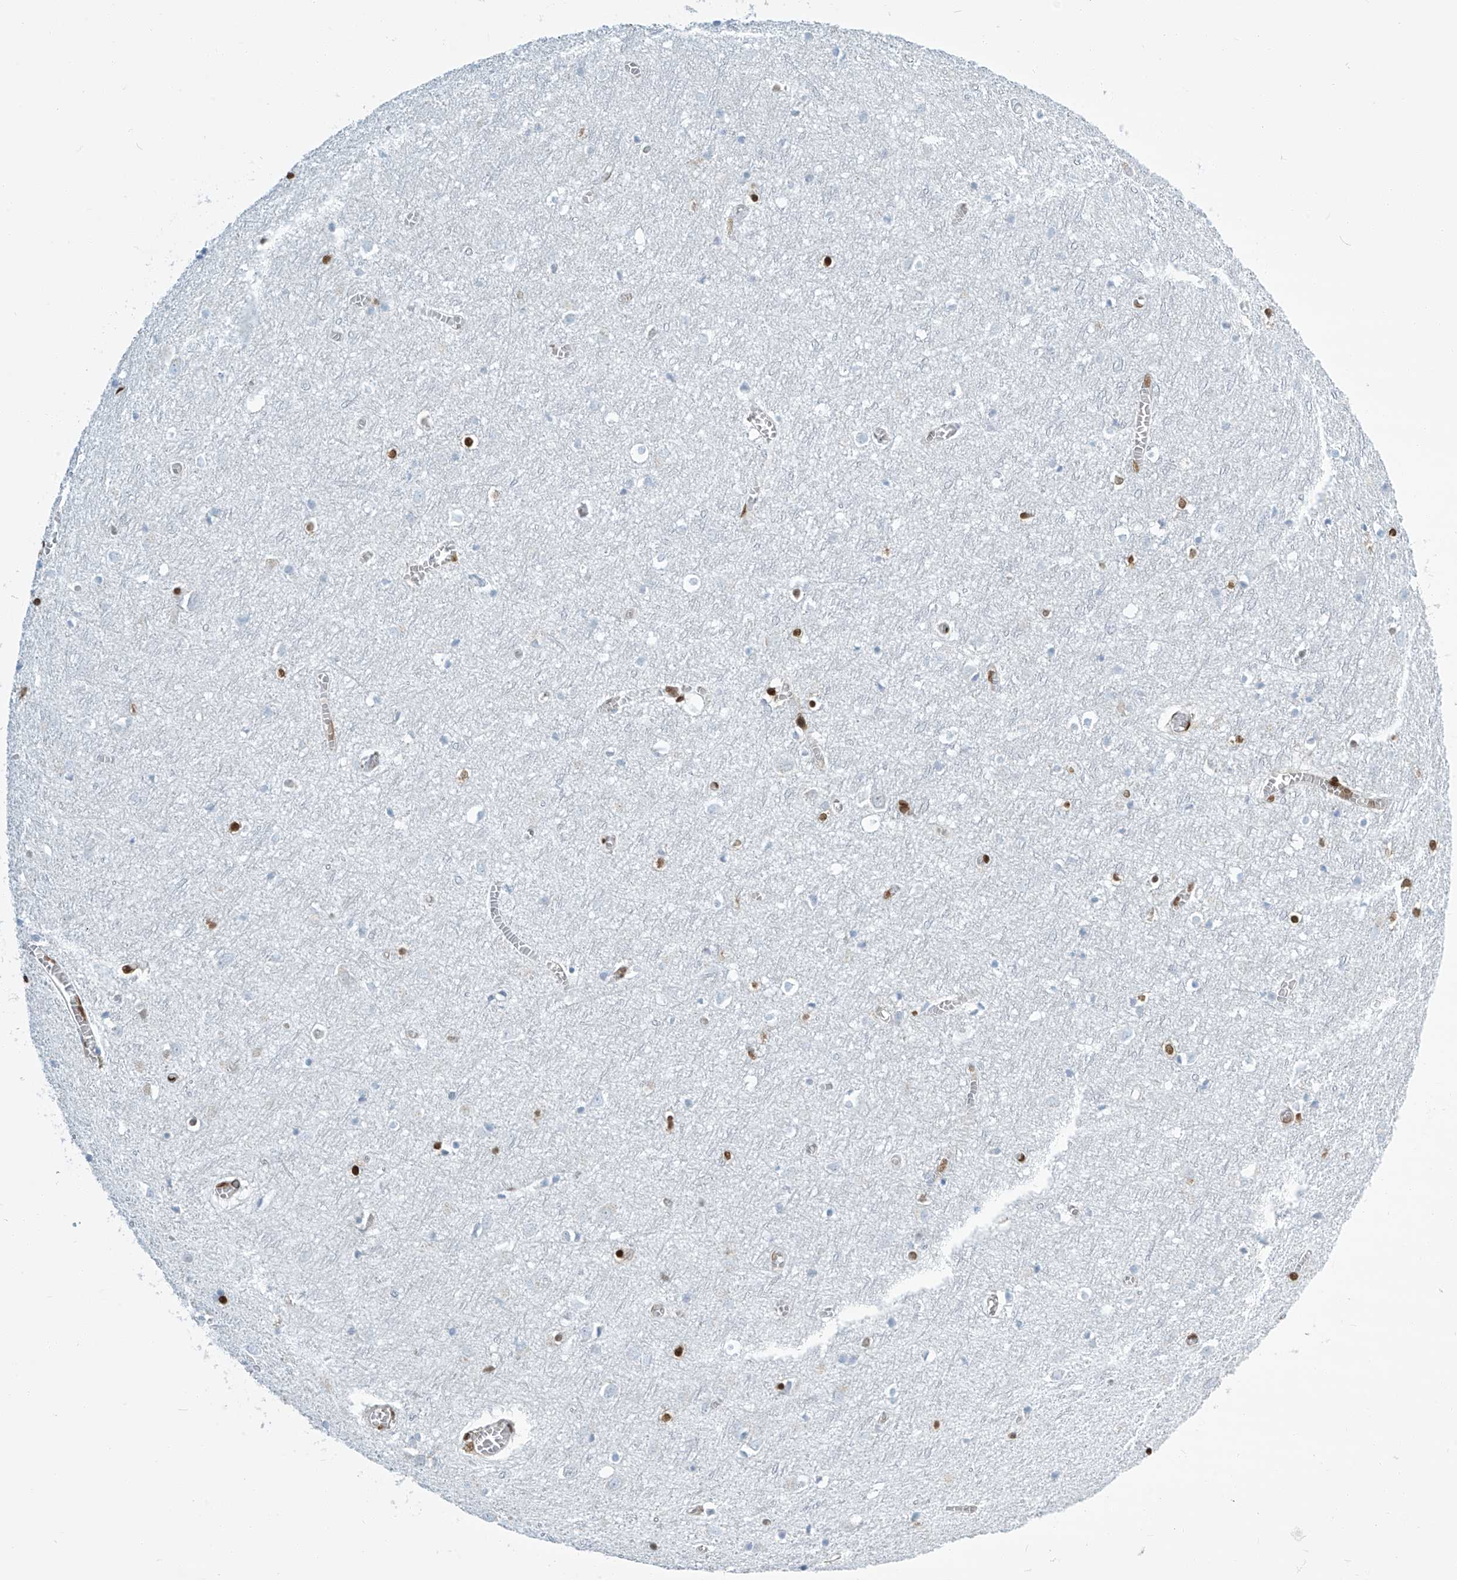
{"staining": {"intensity": "moderate", "quantity": ">75%", "location": "nuclear"}, "tissue": "cerebral cortex", "cell_type": "Endothelial cells", "image_type": "normal", "snomed": [{"axis": "morphology", "description": "Normal tissue, NOS"}, {"axis": "topography", "description": "Cerebral cortex"}], "caption": "Approximately >75% of endothelial cells in benign human cerebral cortex display moderate nuclear protein positivity as visualized by brown immunohistochemical staining.", "gene": "ENSG00000257390", "patient": {"sex": "female", "age": 64}}